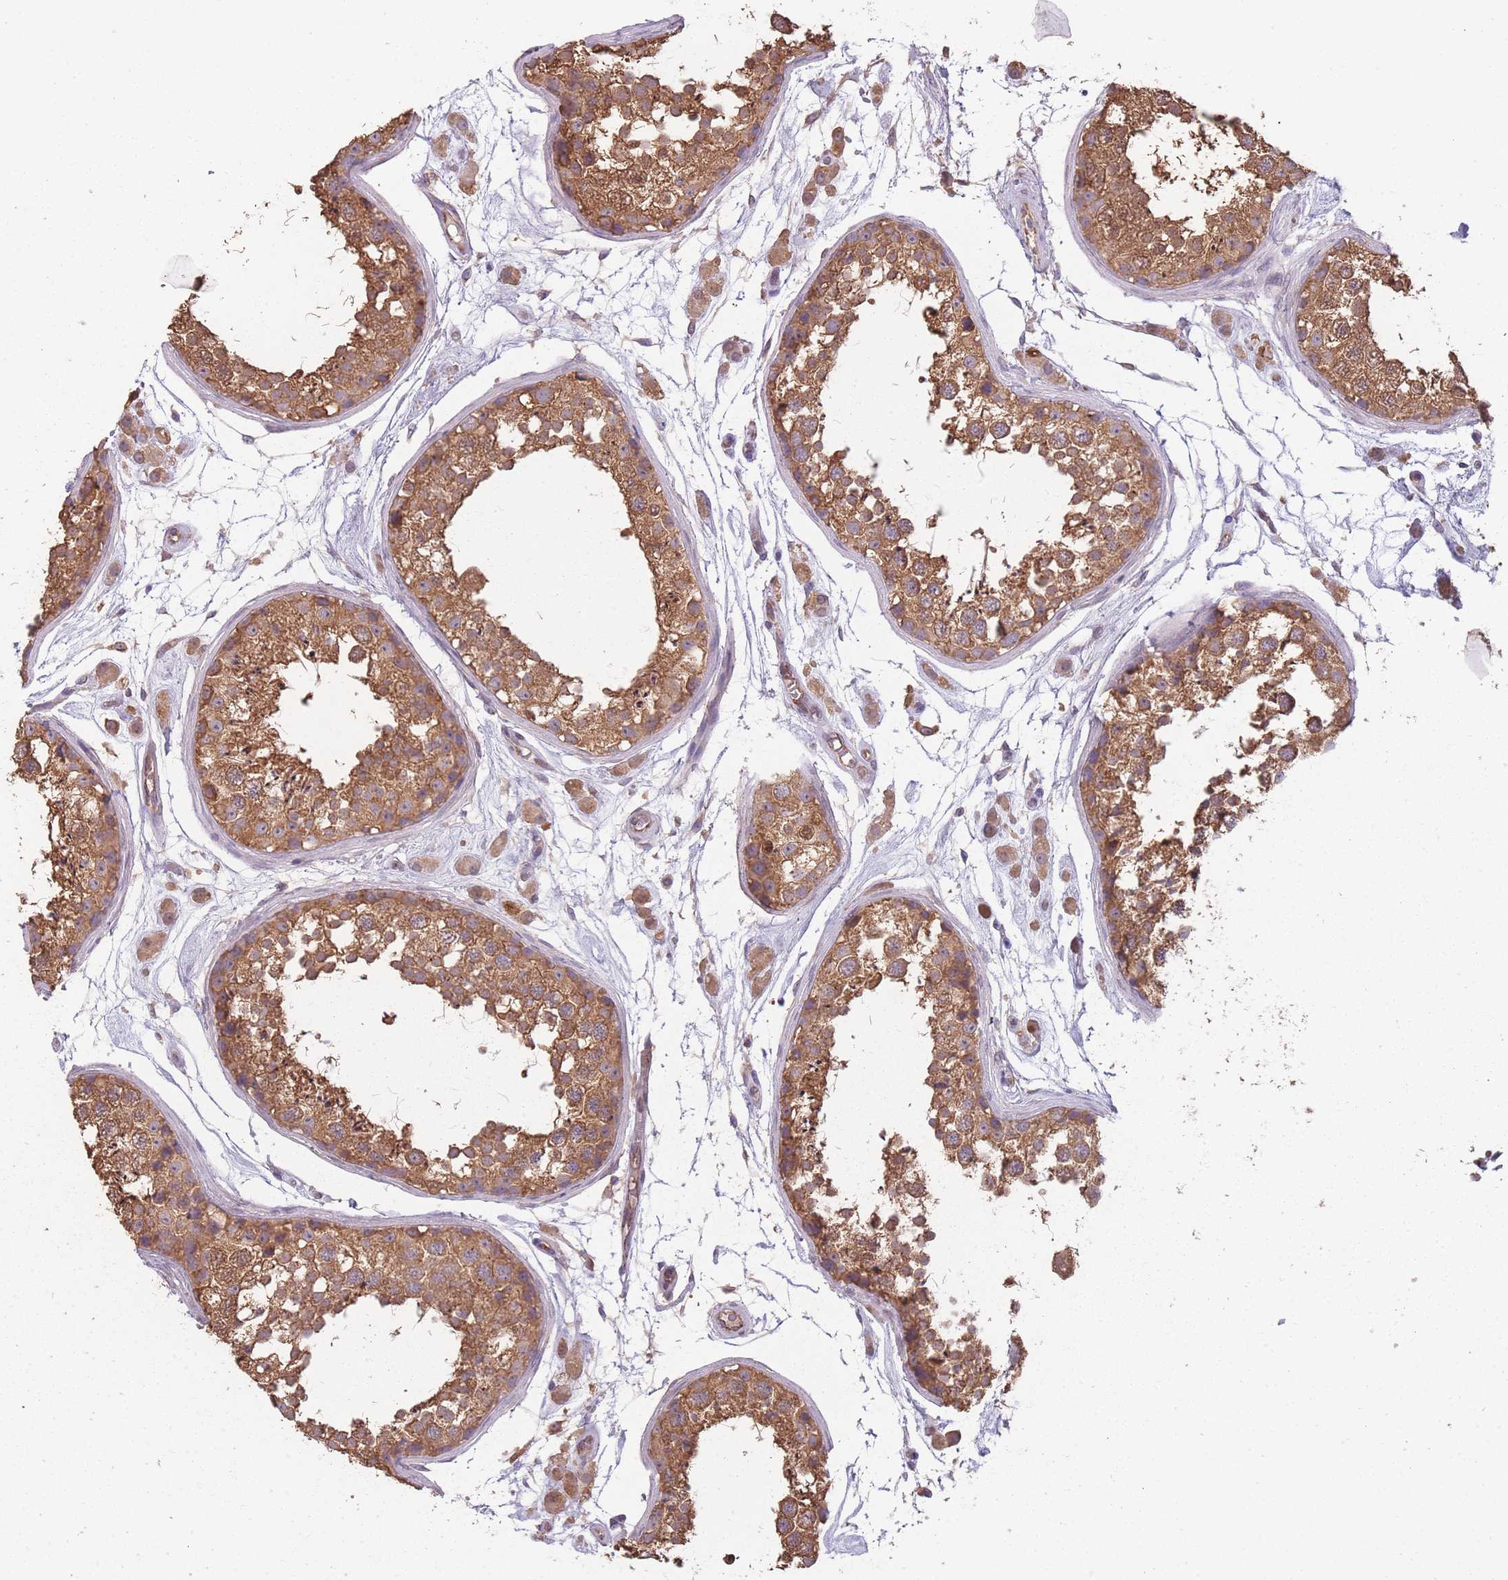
{"staining": {"intensity": "moderate", "quantity": ">75%", "location": "cytoplasmic/membranous"}, "tissue": "testis", "cell_type": "Cells in seminiferous ducts", "image_type": "normal", "snomed": [{"axis": "morphology", "description": "Normal tissue, NOS"}, {"axis": "topography", "description": "Testis"}], "caption": "Benign testis was stained to show a protein in brown. There is medium levels of moderate cytoplasmic/membranous staining in approximately >75% of cells in seminiferous ducts. The staining is performed using DAB (3,3'-diaminobenzidine) brown chromogen to label protein expression. The nuclei are counter-stained blue using hematoxylin.", "gene": "SANBR", "patient": {"sex": "male", "age": 25}}